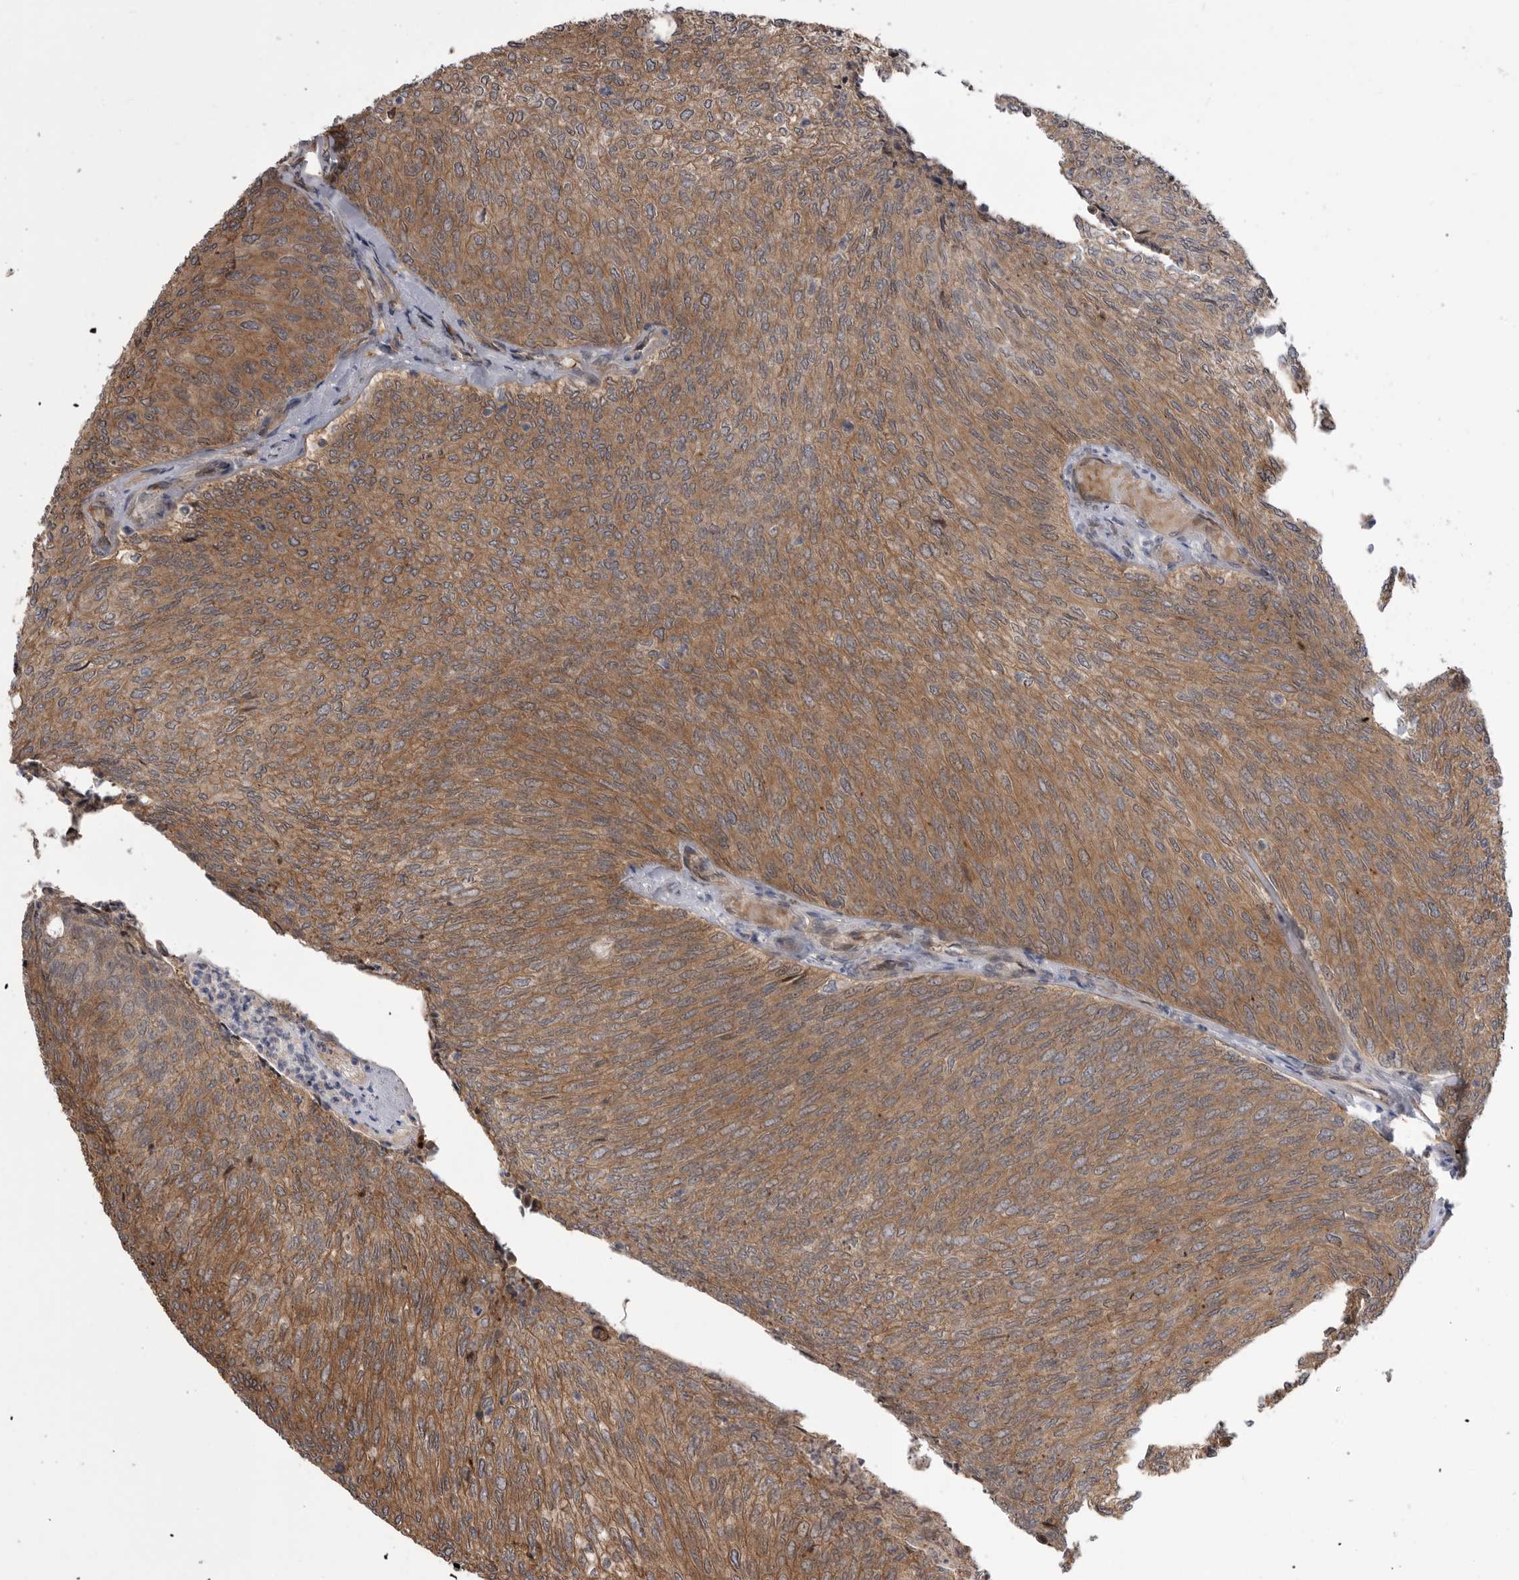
{"staining": {"intensity": "moderate", "quantity": ">75%", "location": "cytoplasmic/membranous"}, "tissue": "urothelial cancer", "cell_type": "Tumor cells", "image_type": "cancer", "snomed": [{"axis": "morphology", "description": "Urothelial carcinoma, Low grade"}, {"axis": "topography", "description": "Urinary bladder"}], "caption": "Urothelial cancer was stained to show a protein in brown. There is medium levels of moderate cytoplasmic/membranous staining in about >75% of tumor cells.", "gene": "RAB3GAP2", "patient": {"sex": "female", "age": 79}}